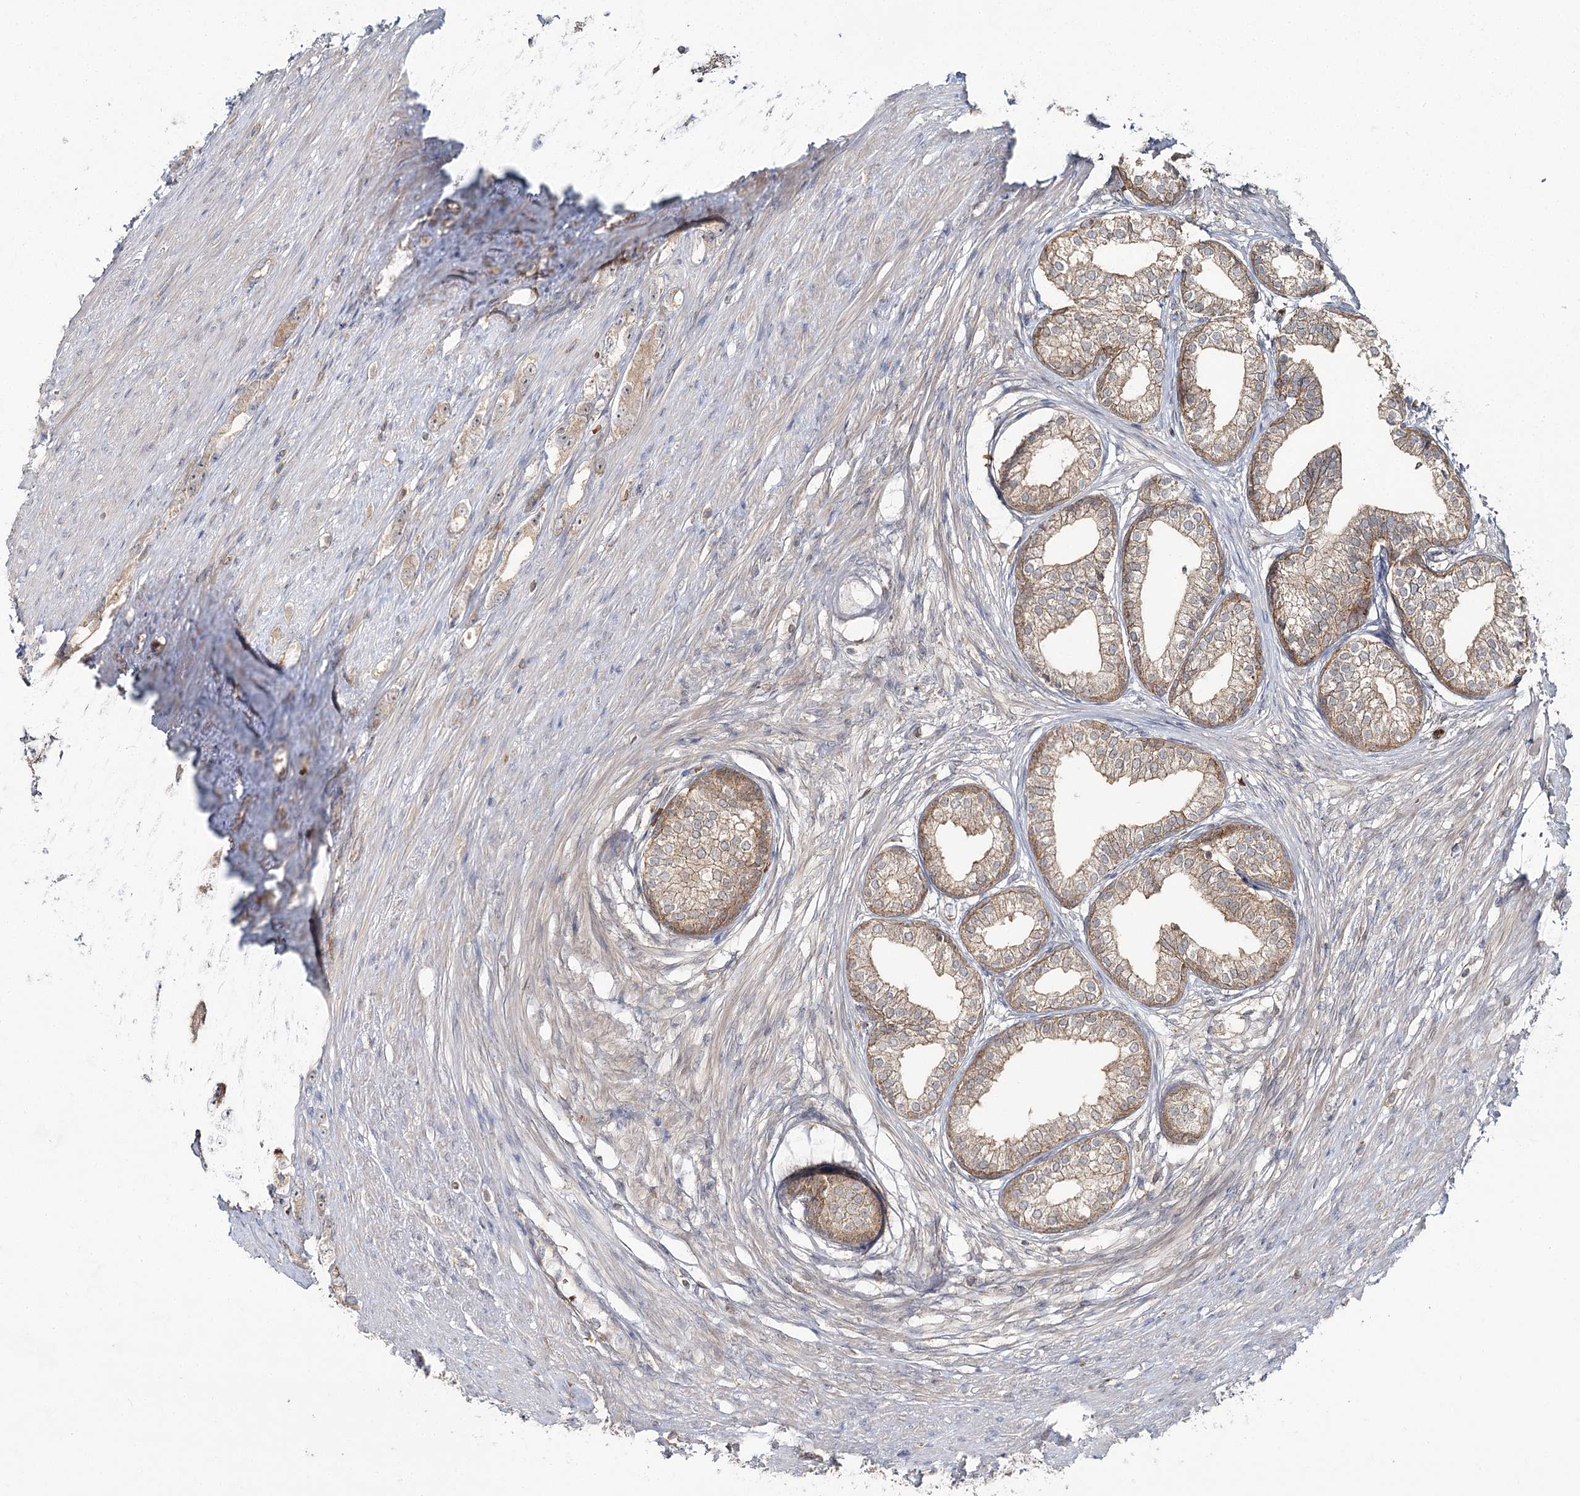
{"staining": {"intensity": "weak", "quantity": ">75%", "location": "cytoplasmic/membranous"}, "tissue": "prostate cancer", "cell_type": "Tumor cells", "image_type": "cancer", "snomed": [{"axis": "morphology", "description": "Adenocarcinoma, High grade"}, {"axis": "topography", "description": "Prostate"}], "caption": "This micrograph shows IHC staining of prostate high-grade adenocarcinoma, with low weak cytoplasmic/membranous staining in about >75% of tumor cells.", "gene": "PCBD2", "patient": {"sex": "male", "age": 63}}